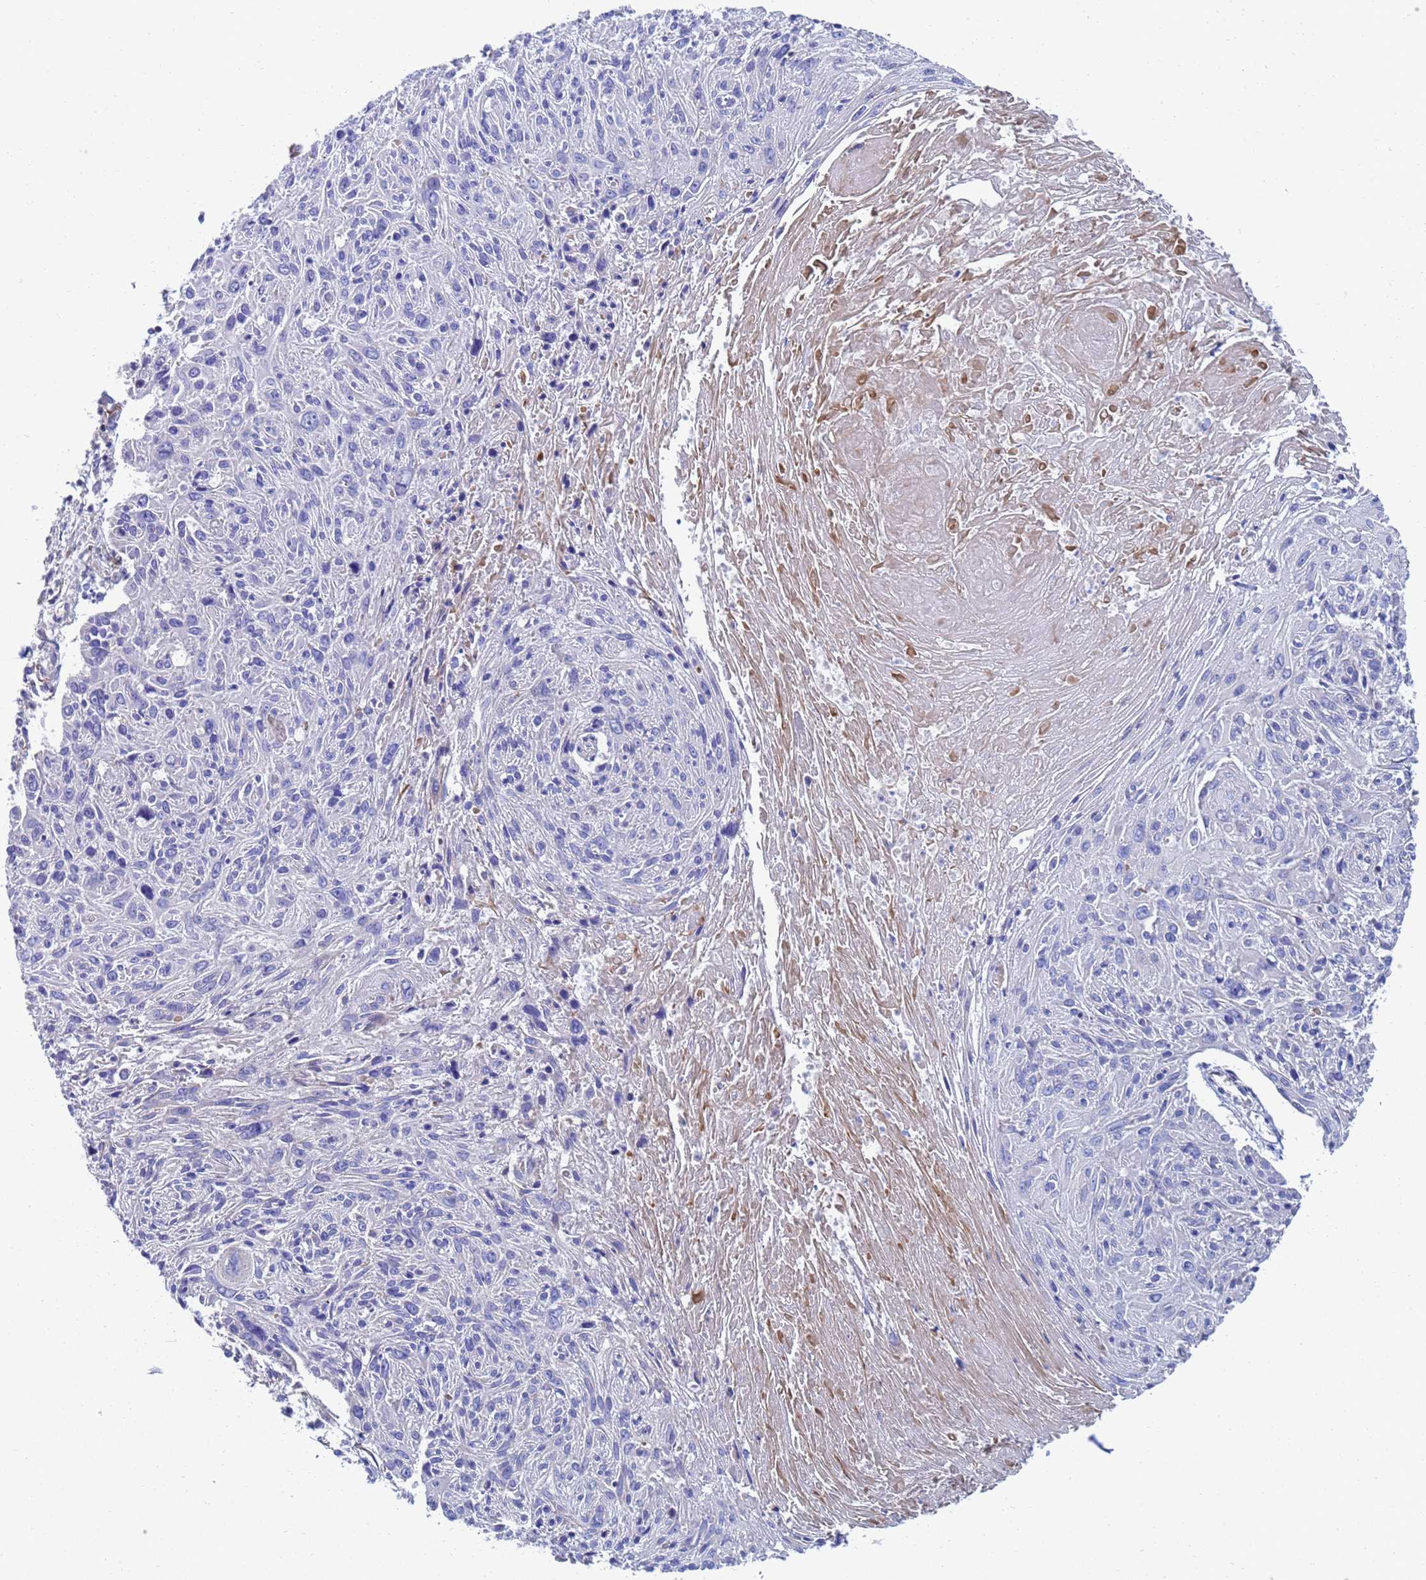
{"staining": {"intensity": "negative", "quantity": "none", "location": "none"}, "tissue": "cervical cancer", "cell_type": "Tumor cells", "image_type": "cancer", "snomed": [{"axis": "morphology", "description": "Squamous cell carcinoma, NOS"}, {"axis": "topography", "description": "Cervix"}], "caption": "Immunohistochemistry (IHC) histopathology image of squamous cell carcinoma (cervical) stained for a protein (brown), which exhibits no positivity in tumor cells. The staining was performed using DAB to visualize the protein expression in brown, while the nuclei were stained in blue with hematoxylin (Magnification: 20x).", "gene": "GCHFR", "patient": {"sex": "female", "age": 51}}